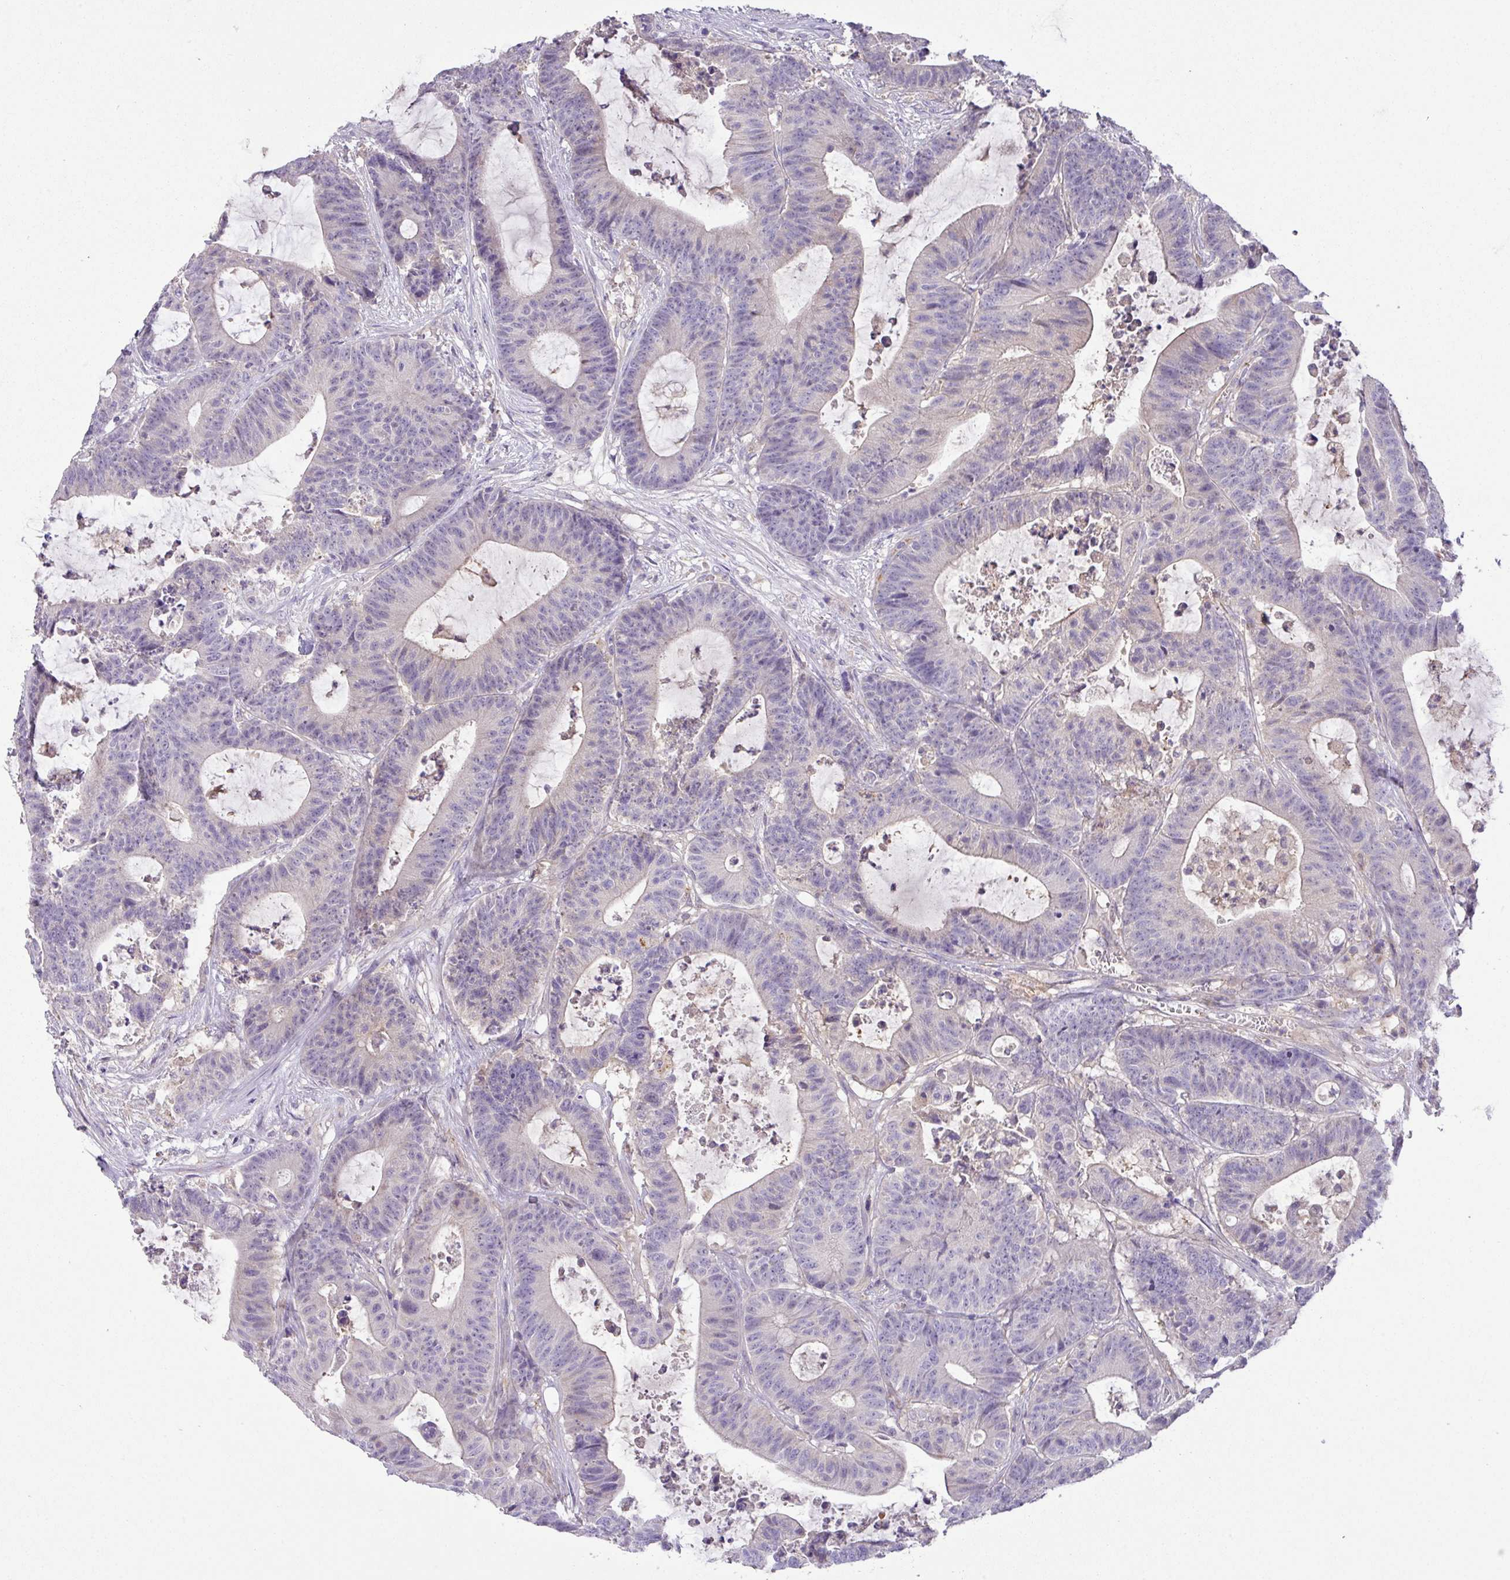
{"staining": {"intensity": "negative", "quantity": "none", "location": "none"}, "tissue": "colorectal cancer", "cell_type": "Tumor cells", "image_type": "cancer", "snomed": [{"axis": "morphology", "description": "Adenocarcinoma, NOS"}, {"axis": "topography", "description": "Colon"}], "caption": "Adenocarcinoma (colorectal) stained for a protein using immunohistochemistry (IHC) reveals no positivity tumor cells.", "gene": "HOXC13", "patient": {"sex": "female", "age": 84}}